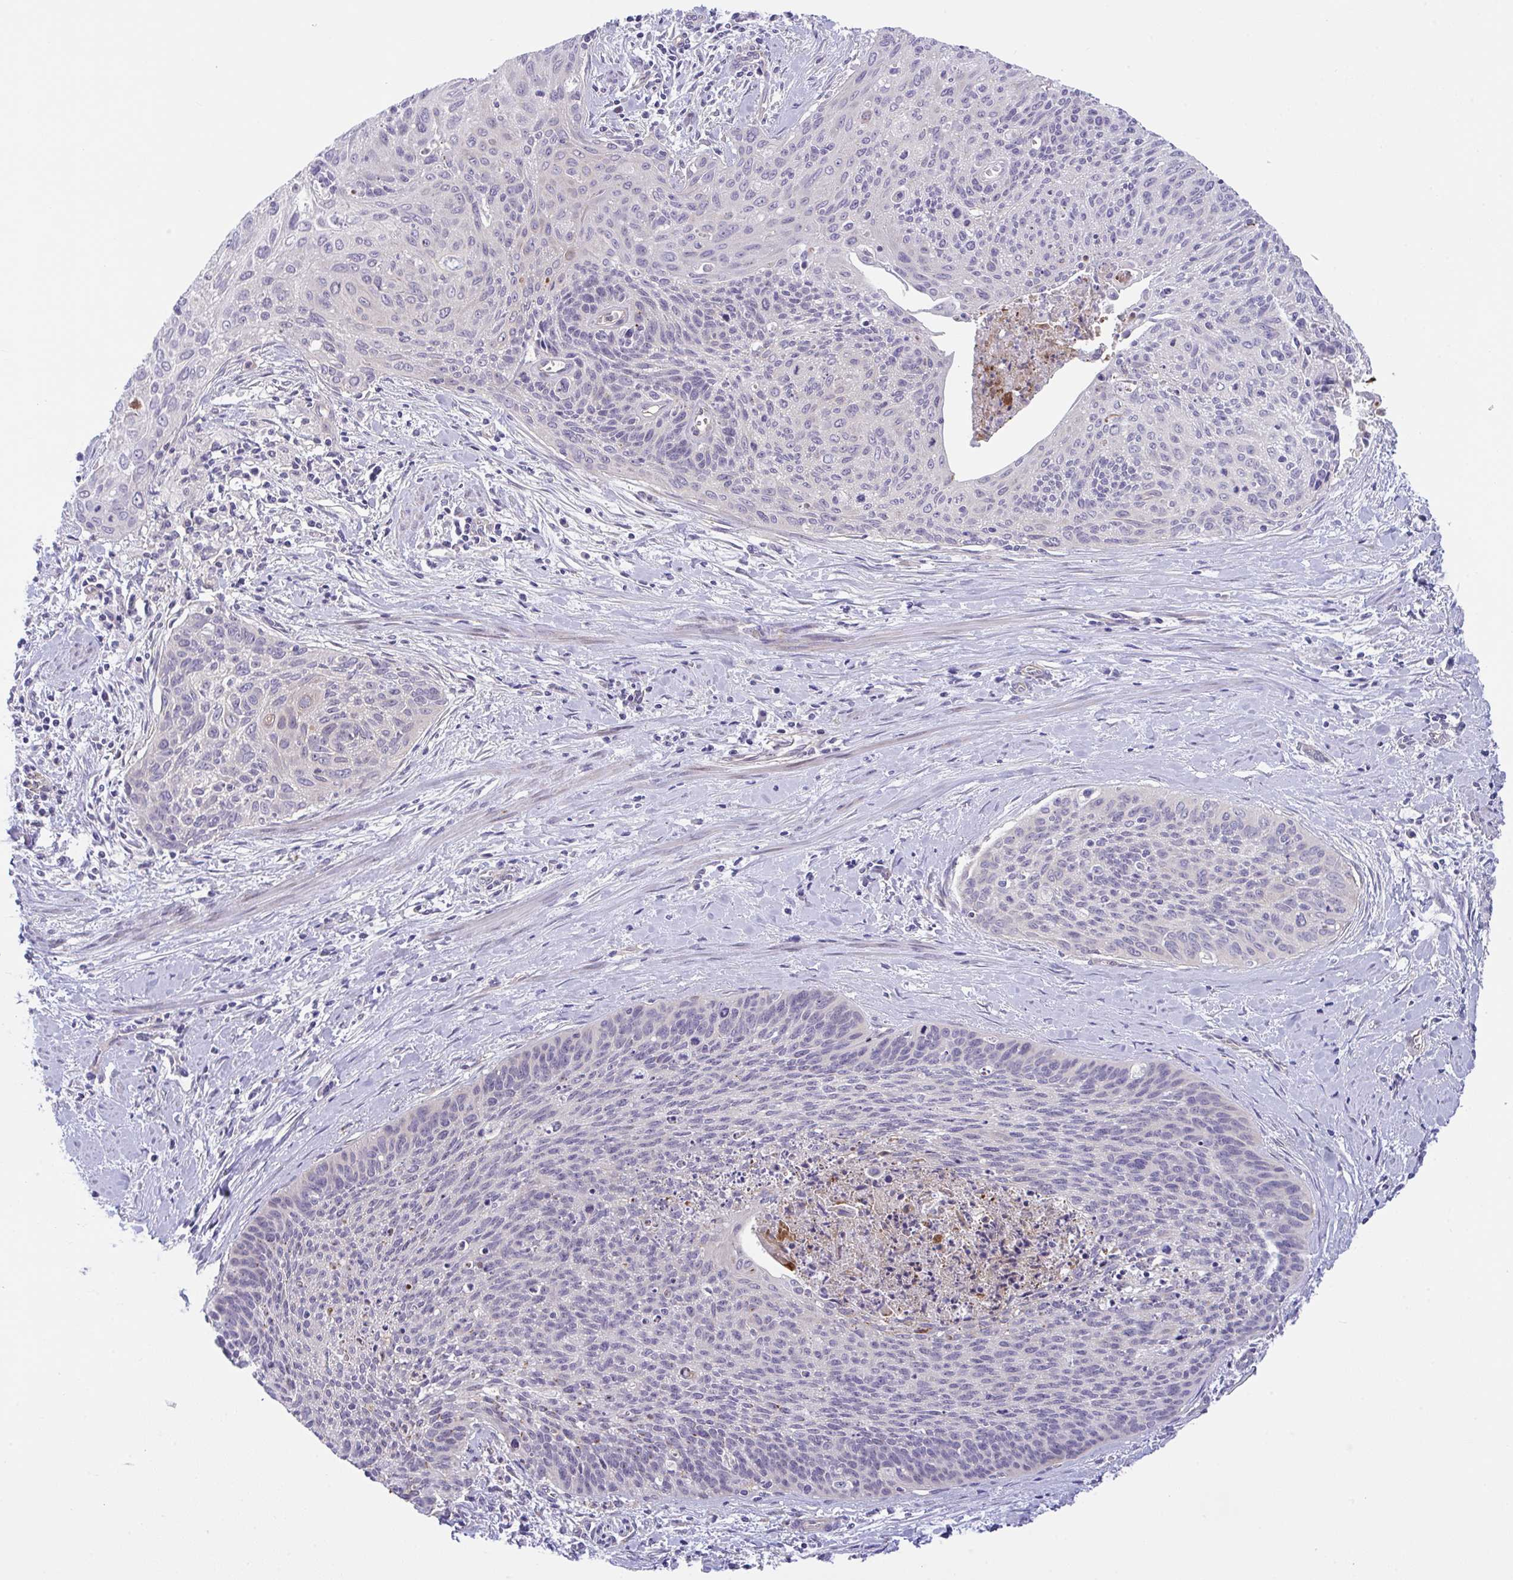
{"staining": {"intensity": "negative", "quantity": "none", "location": "none"}, "tissue": "cervical cancer", "cell_type": "Tumor cells", "image_type": "cancer", "snomed": [{"axis": "morphology", "description": "Squamous cell carcinoma, NOS"}, {"axis": "topography", "description": "Cervix"}], "caption": "A photomicrograph of cervical cancer (squamous cell carcinoma) stained for a protein displays no brown staining in tumor cells.", "gene": "RHOXF1", "patient": {"sex": "female", "age": 55}}